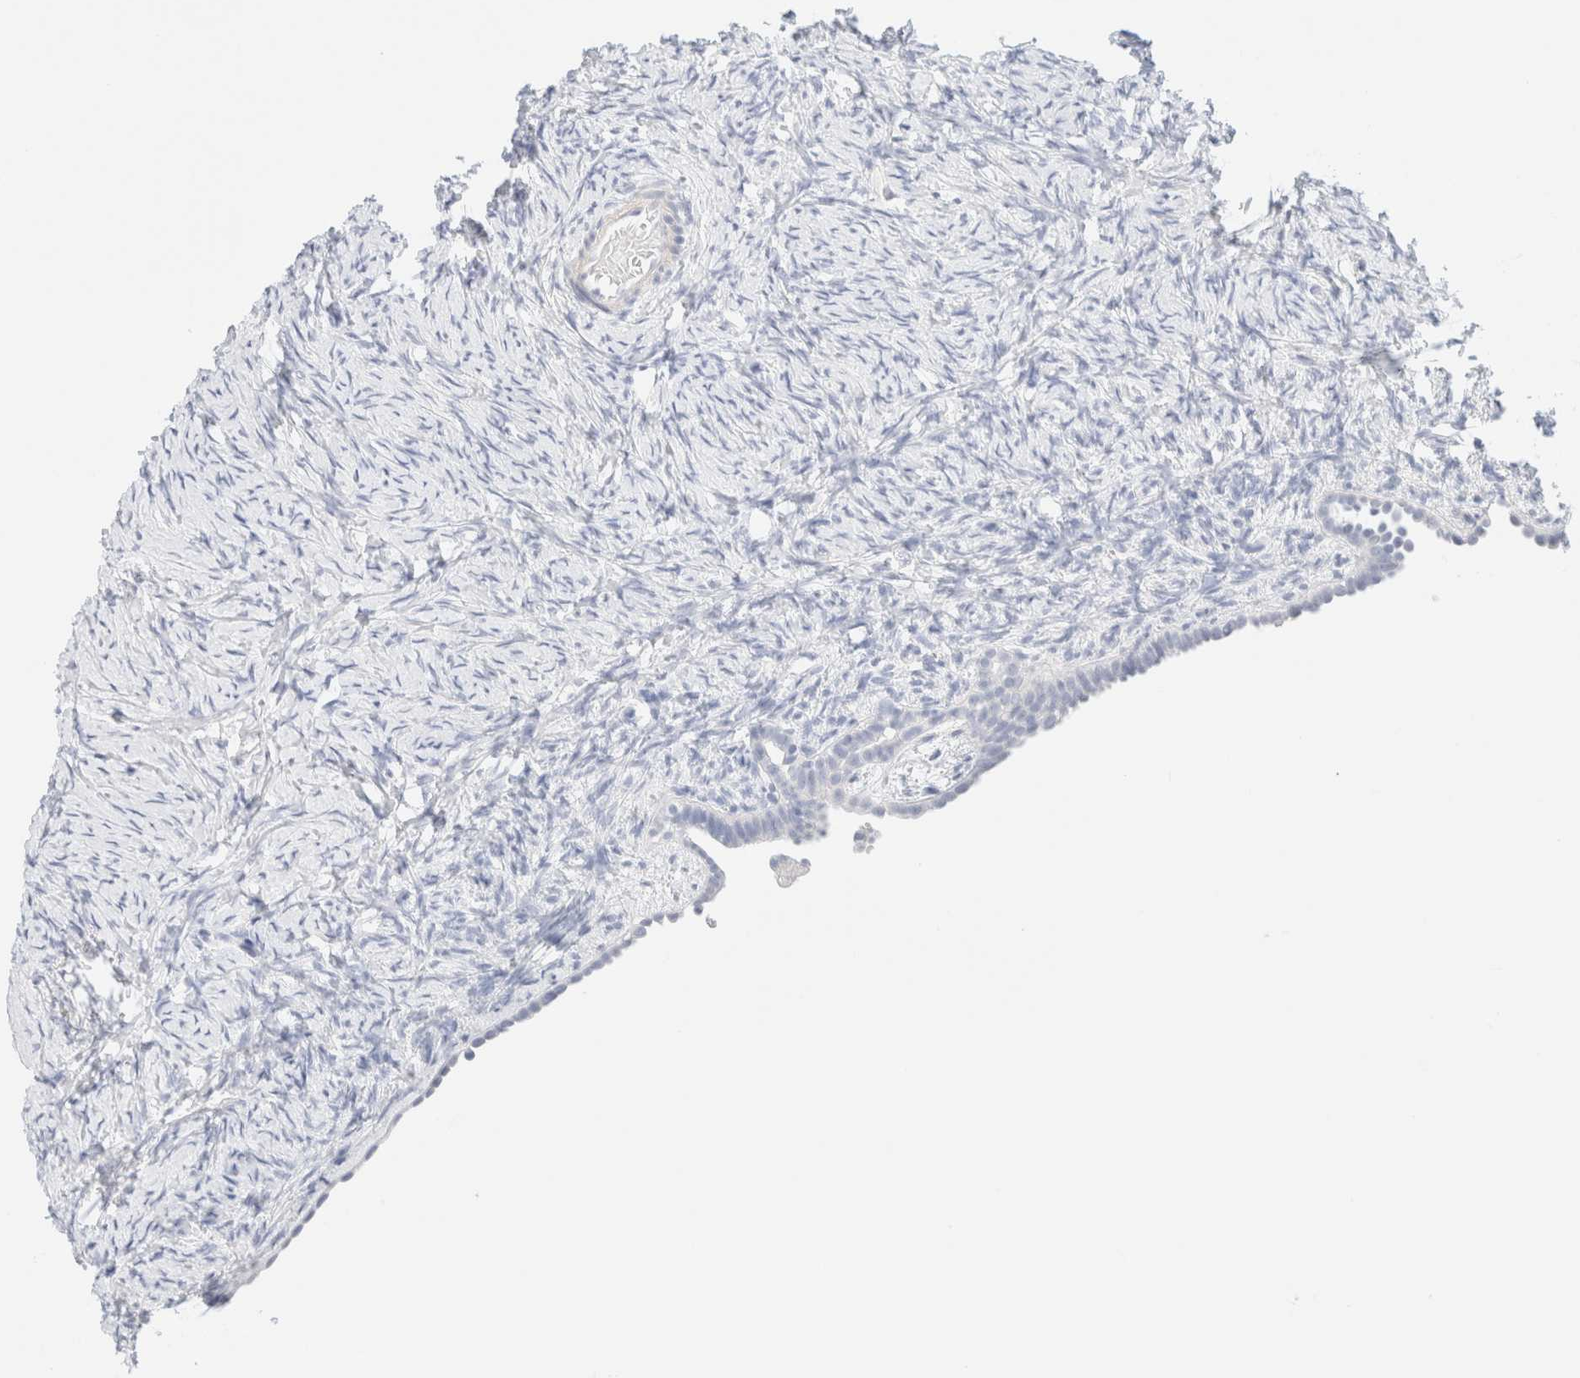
{"staining": {"intensity": "negative", "quantity": "none", "location": "none"}, "tissue": "ovary", "cell_type": "Ovarian stroma cells", "image_type": "normal", "snomed": [{"axis": "morphology", "description": "Normal tissue, NOS"}, {"axis": "topography", "description": "Ovary"}], "caption": "Protein analysis of benign ovary shows no significant expression in ovarian stroma cells.", "gene": "DPYS", "patient": {"sex": "female", "age": 33}}